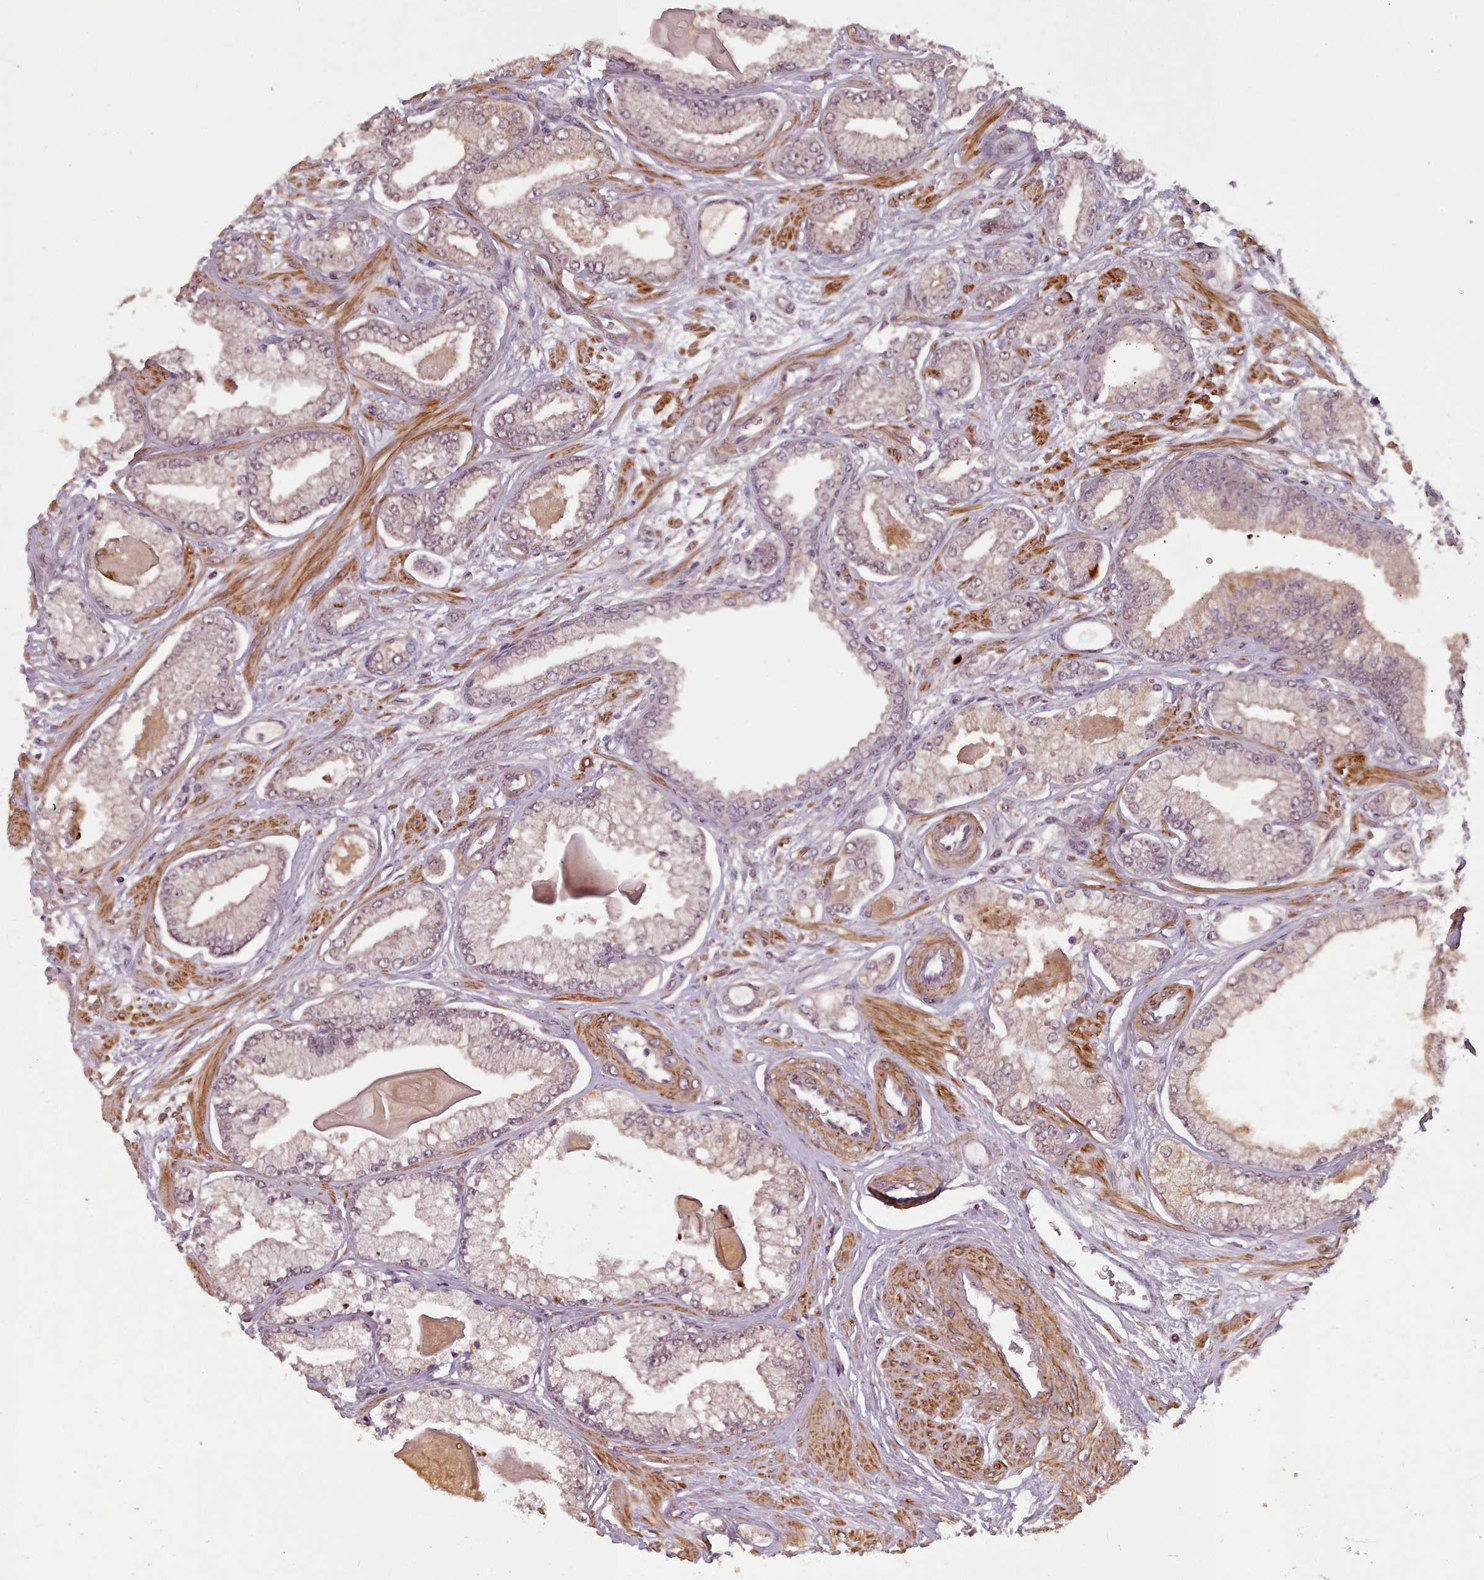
{"staining": {"intensity": "weak", "quantity": "25%-75%", "location": "cytoplasmic/membranous"}, "tissue": "prostate cancer", "cell_type": "Tumor cells", "image_type": "cancer", "snomed": [{"axis": "morphology", "description": "Adenocarcinoma, Low grade"}, {"axis": "topography", "description": "Prostate"}], "caption": "This image displays immunohistochemistry (IHC) staining of adenocarcinoma (low-grade) (prostate), with low weak cytoplasmic/membranous staining in about 25%-75% of tumor cells.", "gene": "CDC6", "patient": {"sex": "male", "age": 64}}